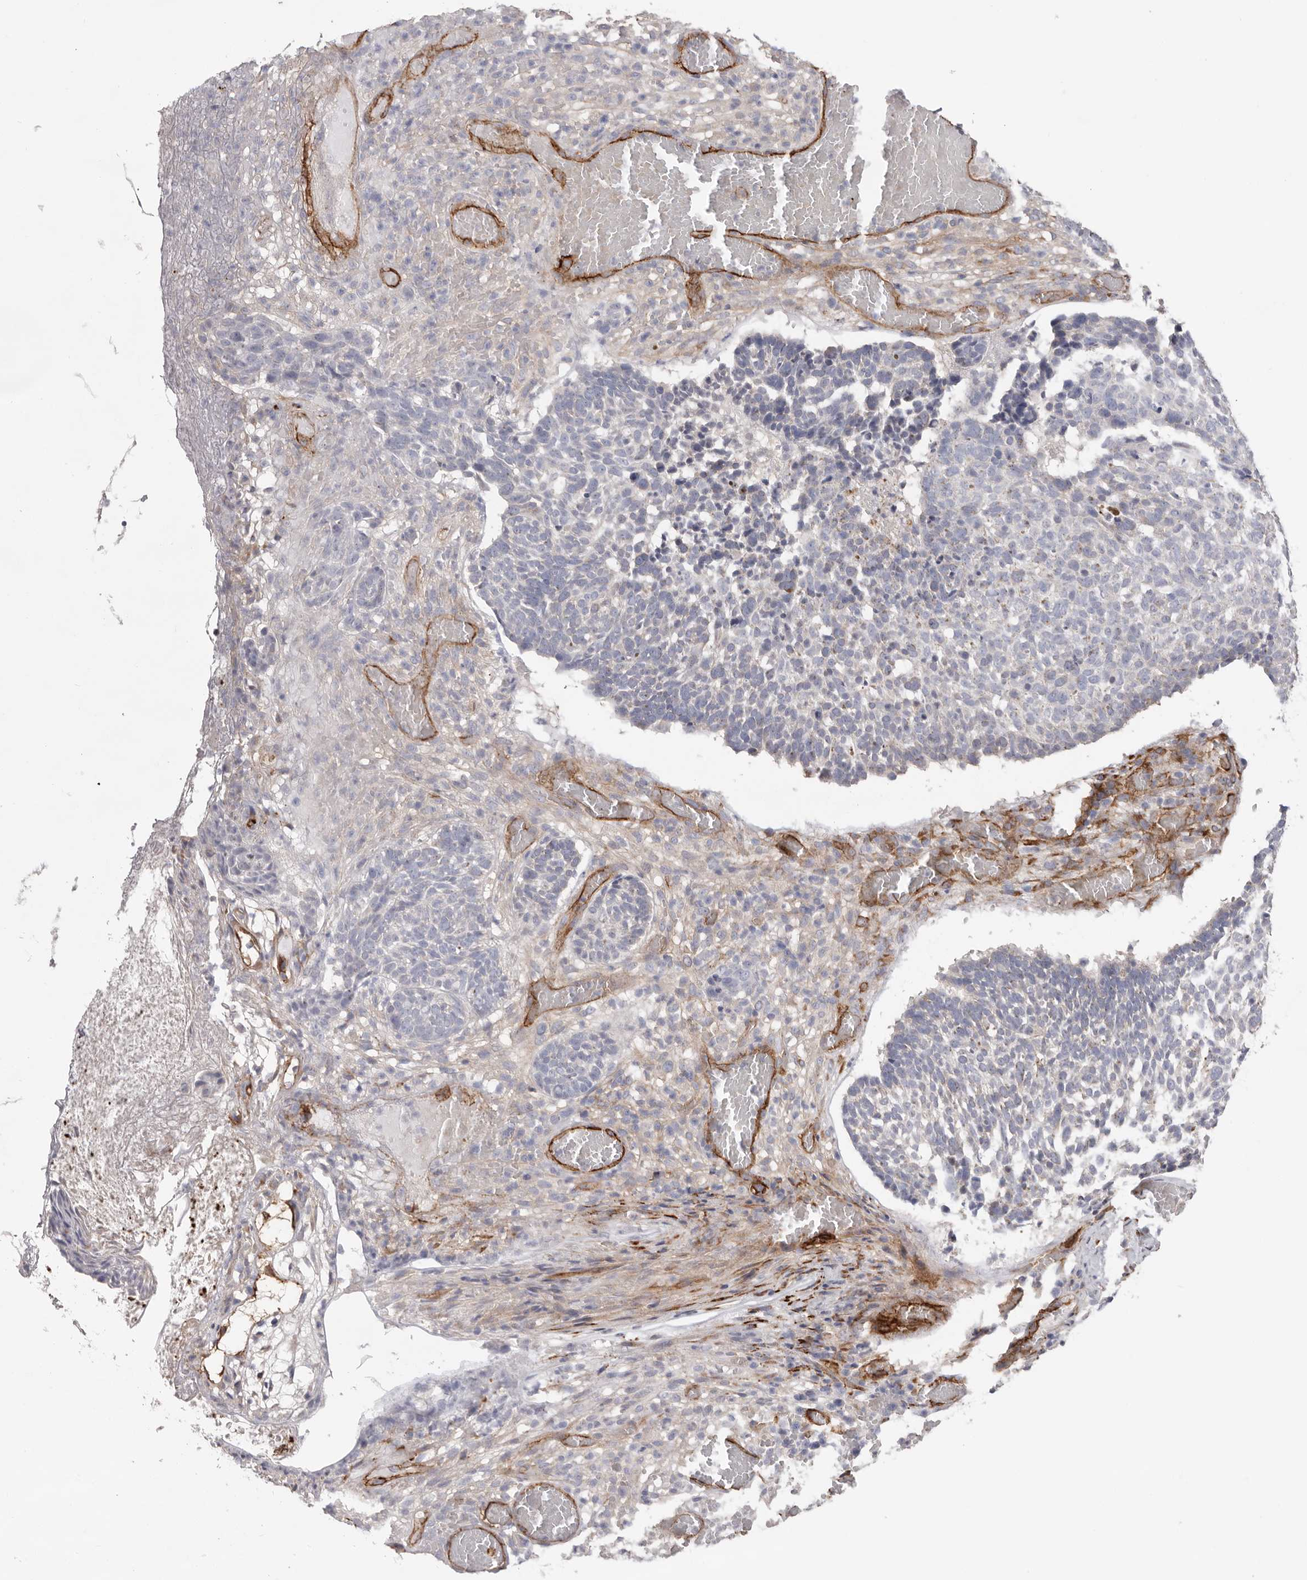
{"staining": {"intensity": "negative", "quantity": "none", "location": "none"}, "tissue": "skin cancer", "cell_type": "Tumor cells", "image_type": "cancer", "snomed": [{"axis": "morphology", "description": "Basal cell carcinoma"}, {"axis": "topography", "description": "Skin"}], "caption": "The micrograph exhibits no staining of tumor cells in basal cell carcinoma (skin).", "gene": "LRRC66", "patient": {"sex": "male", "age": 85}}